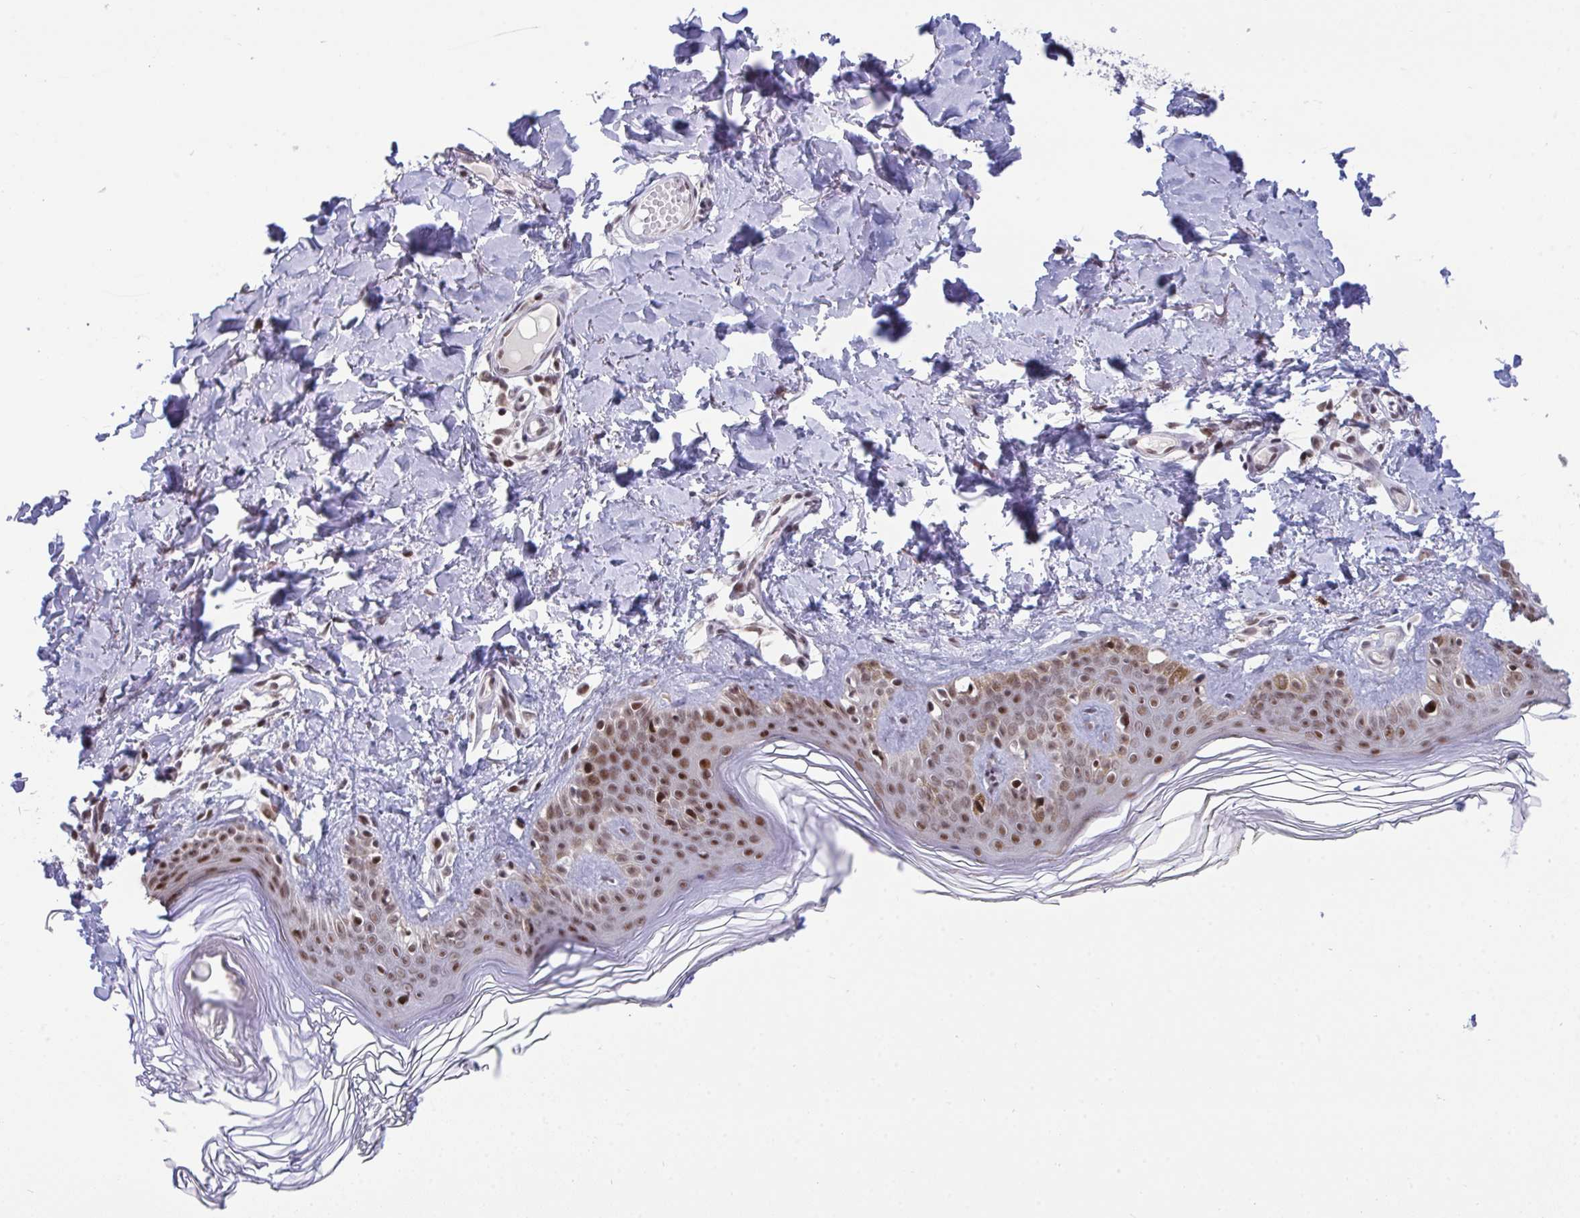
{"staining": {"intensity": "negative", "quantity": "none", "location": "none"}, "tissue": "skin", "cell_type": "Fibroblasts", "image_type": "normal", "snomed": [{"axis": "morphology", "description": "Normal tissue, NOS"}, {"axis": "topography", "description": "Skin"}, {"axis": "topography", "description": "Peripheral nerve tissue"}], "caption": "This image is of unremarkable skin stained with IHC to label a protein in brown with the nuclei are counter-stained blue. There is no positivity in fibroblasts. Brightfield microscopy of immunohistochemistry stained with DAB (3,3'-diaminobenzidine) (brown) and hematoxylin (blue), captured at high magnification.", "gene": "WBP11", "patient": {"sex": "female", "age": 45}}